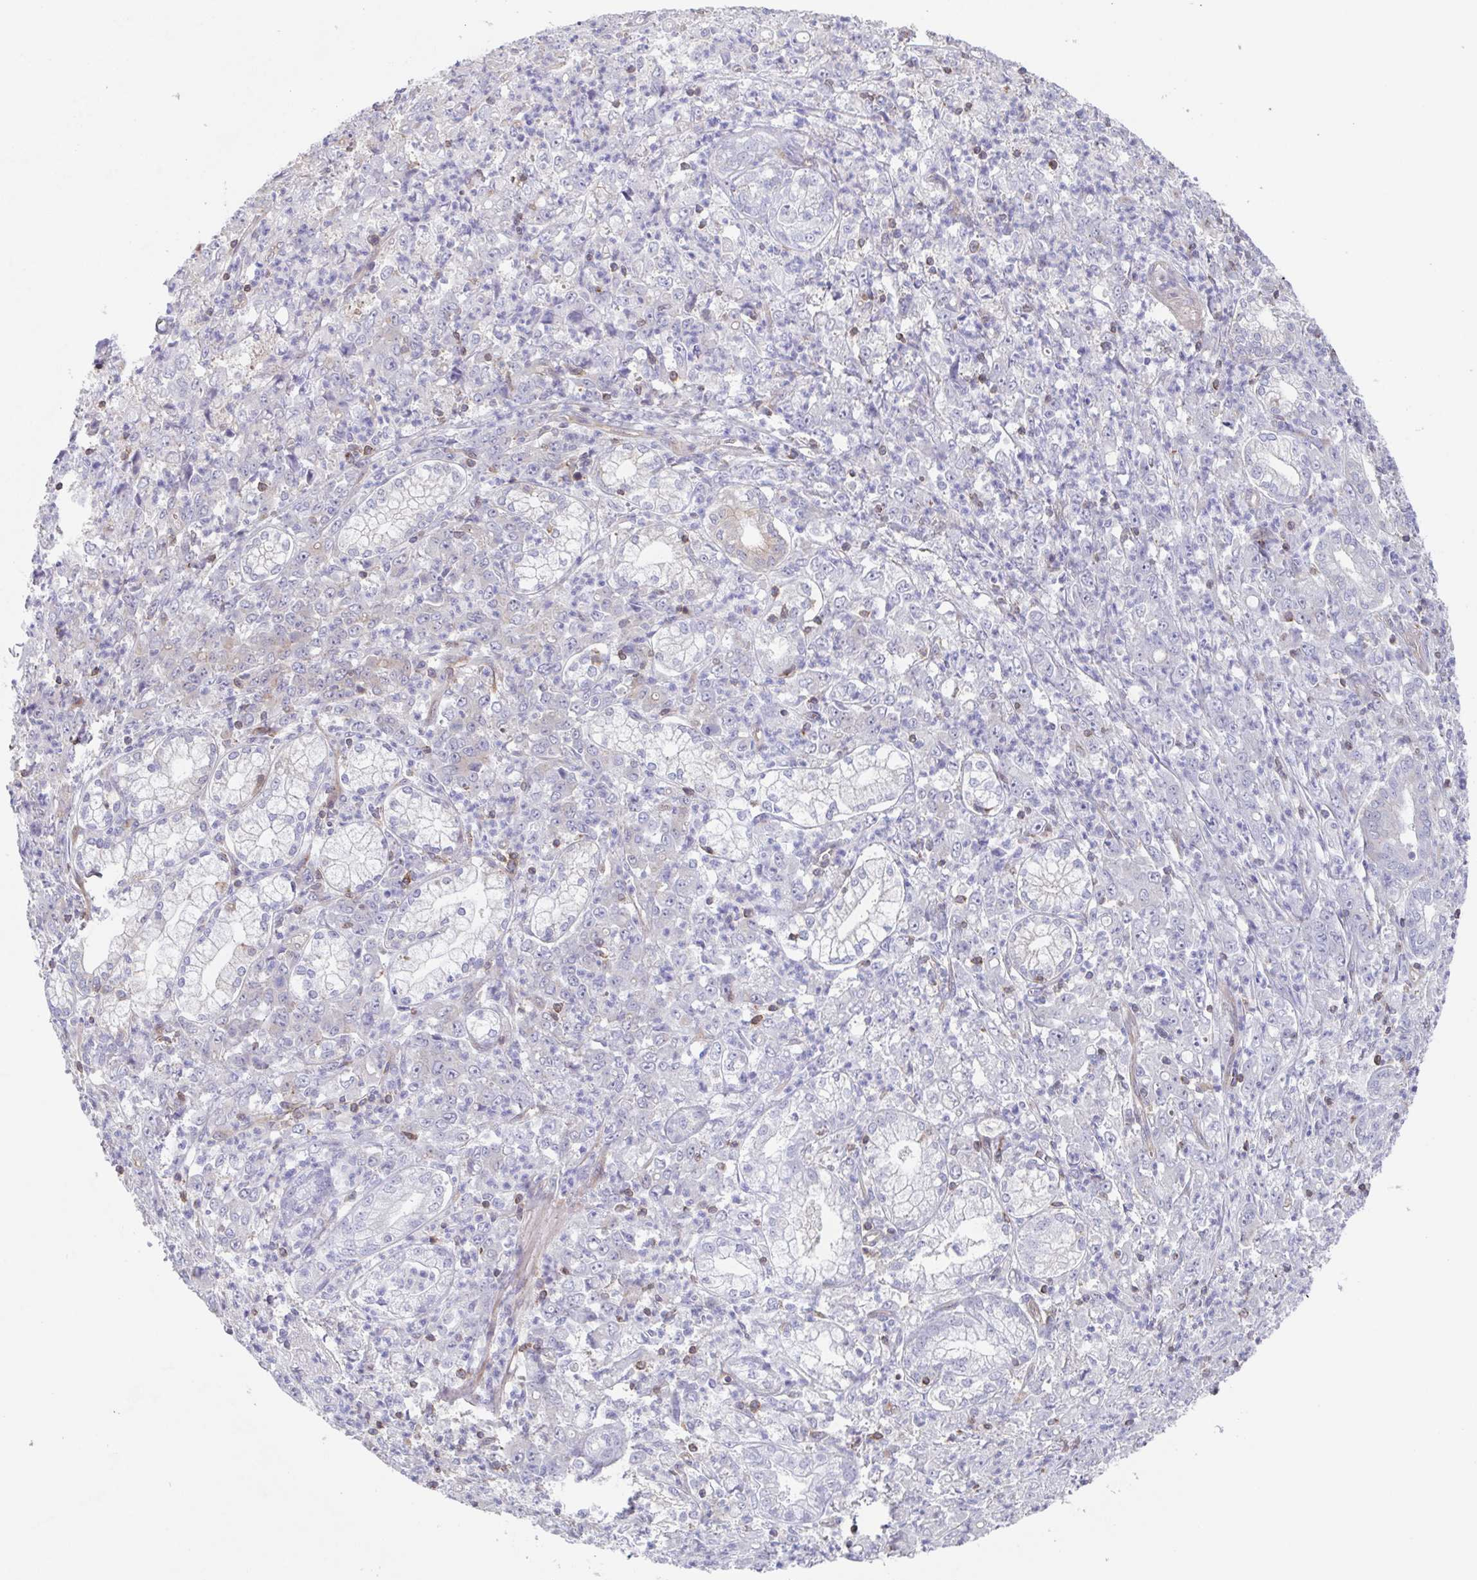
{"staining": {"intensity": "negative", "quantity": "none", "location": "none"}, "tissue": "stomach cancer", "cell_type": "Tumor cells", "image_type": "cancer", "snomed": [{"axis": "morphology", "description": "Adenocarcinoma, NOS"}, {"axis": "topography", "description": "Stomach, lower"}], "caption": "Immunohistochemistry (IHC) image of stomach cancer stained for a protein (brown), which displays no expression in tumor cells.", "gene": "AGFG2", "patient": {"sex": "female", "age": 71}}